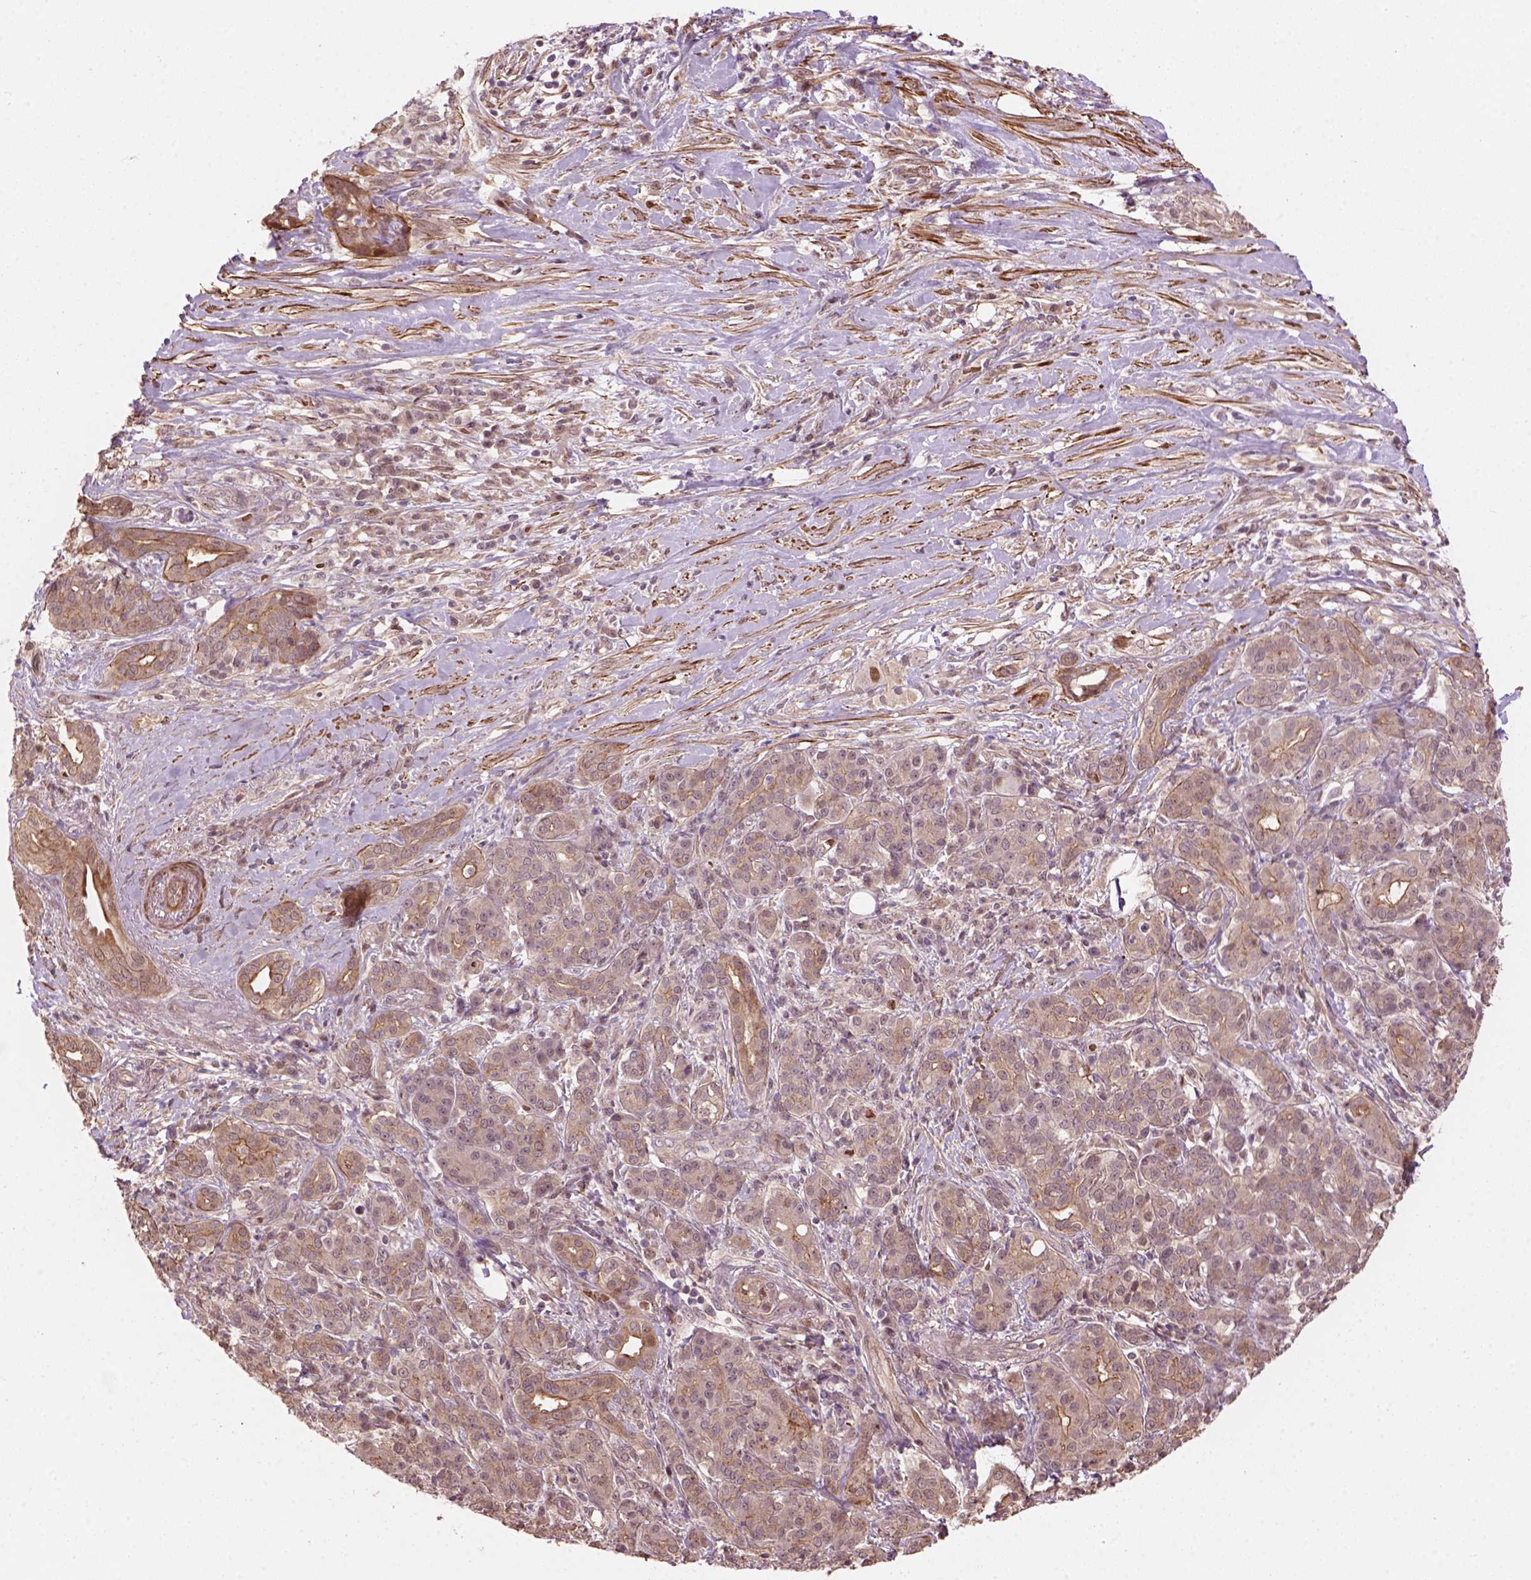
{"staining": {"intensity": "weak", "quantity": ">75%", "location": "cytoplasmic/membranous,nuclear"}, "tissue": "pancreatic cancer", "cell_type": "Tumor cells", "image_type": "cancer", "snomed": [{"axis": "morphology", "description": "Normal tissue, NOS"}, {"axis": "morphology", "description": "Inflammation, NOS"}, {"axis": "morphology", "description": "Adenocarcinoma, NOS"}, {"axis": "topography", "description": "Pancreas"}], "caption": "Pancreatic cancer (adenocarcinoma) tissue demonstrates weak cytoplasmic/membranous and nuclear staining in about >75% of tumor cells (brown staining indicates protein expression, while blue staining denotes nuclei).", "gene": "PSMD11", "patient": {"sex": "male", "age": 57}}